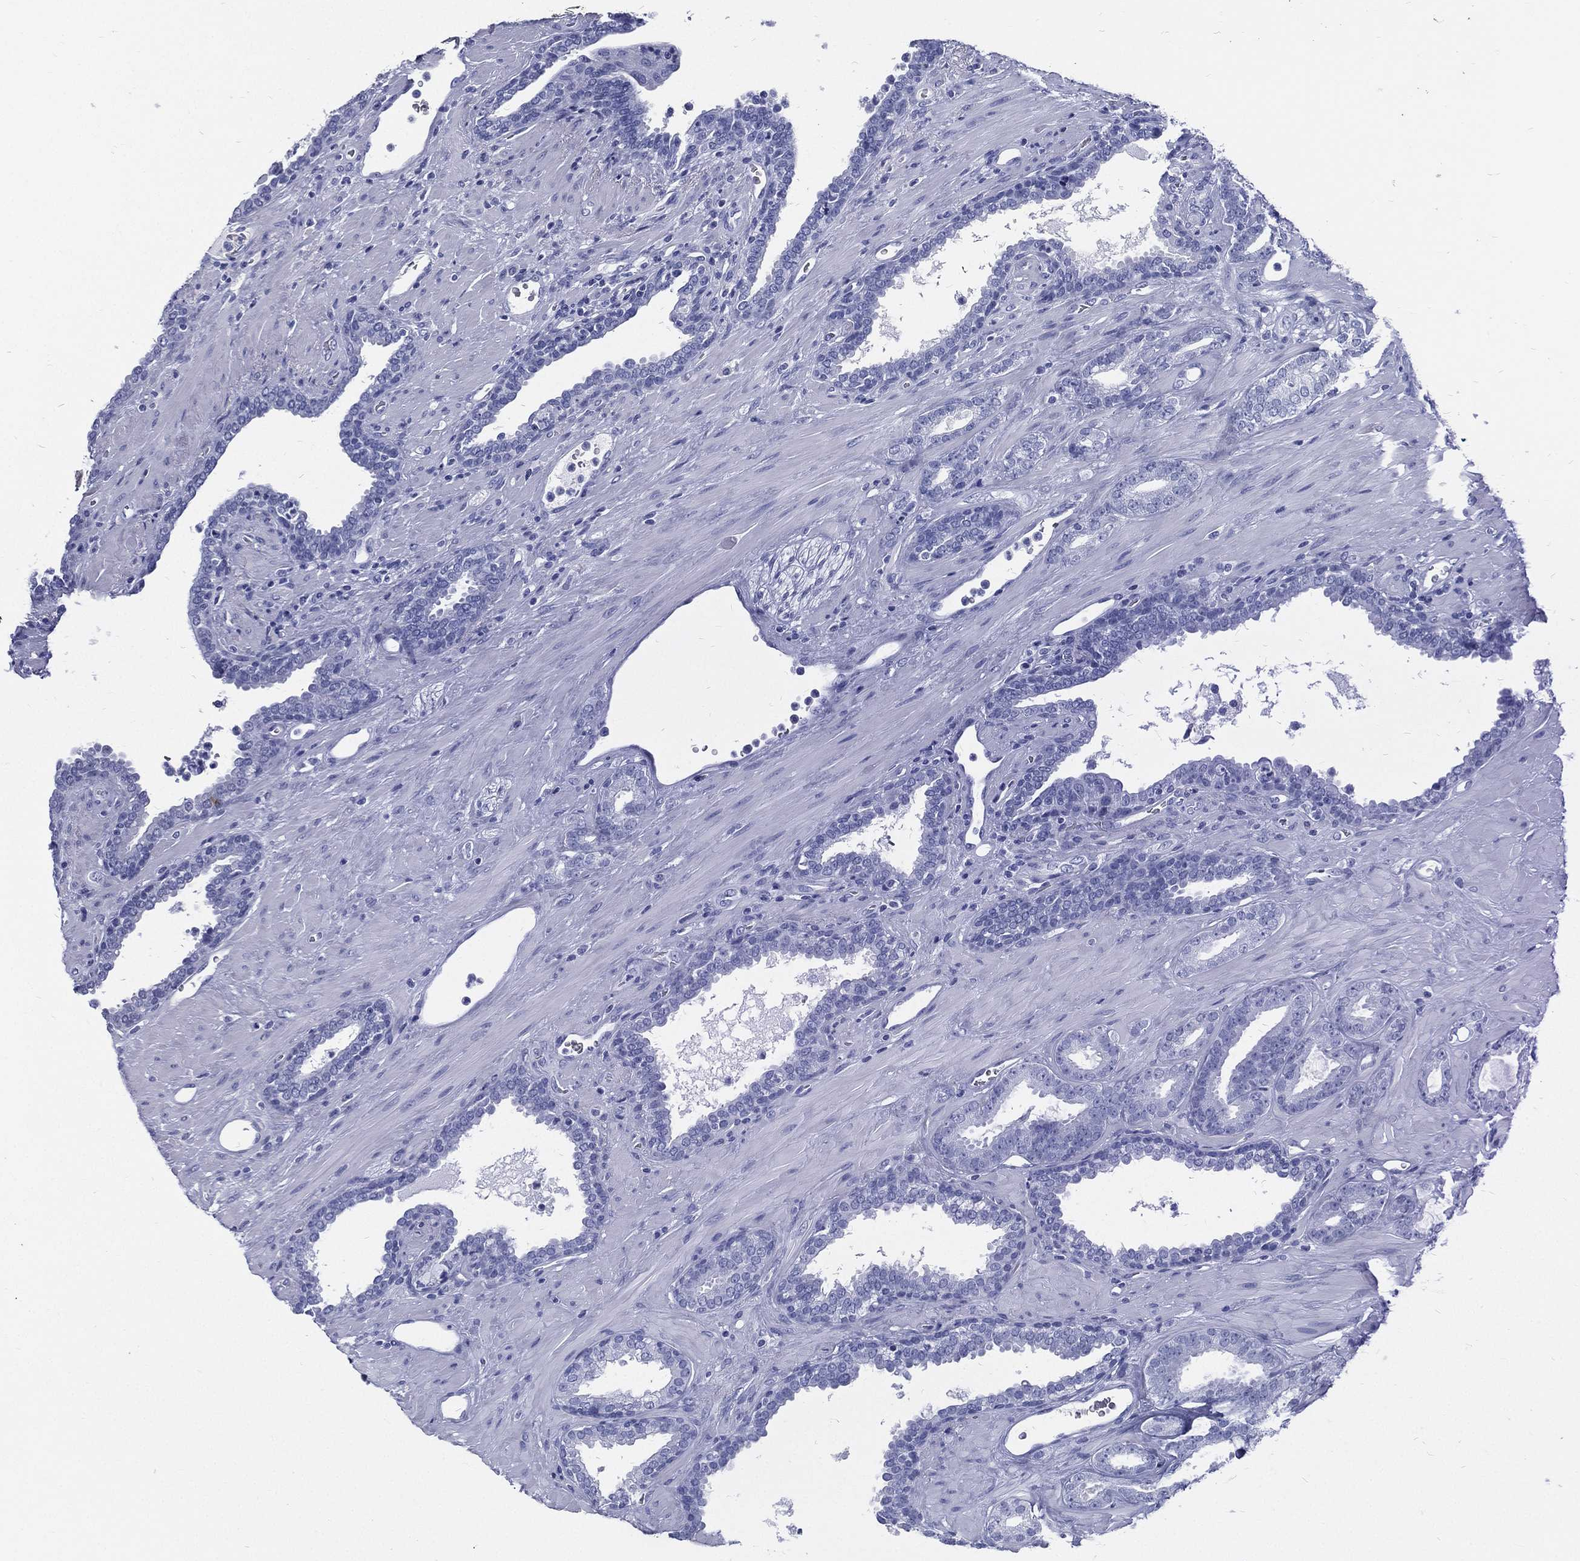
{"staining": {"intensity": "negative", "quantity": "none", "location": "none"}, "tissue": "prostate cancer", "cell_type": "Tumor cells", "image_type": "cancer", "snomed": [{"axis": "morphology", "description": "Adenocarcinoma, Low grade"}, {"axis": "topography", "description": "Prostate"}], "caption": "High magnification brightfield microscopy of prostate cancer stained with DAB (3,3'-diaminobenzidine) (brown) and counterstained with hematoxylin (blue): tumor cells show no significant expression. Brightfield microscopy of IHC stained with DAB (brown) and hematoxylin (blue), captured at high magnification.", "gene": "RSPH4A", "patient": {"sex": "male", "age": 61}}